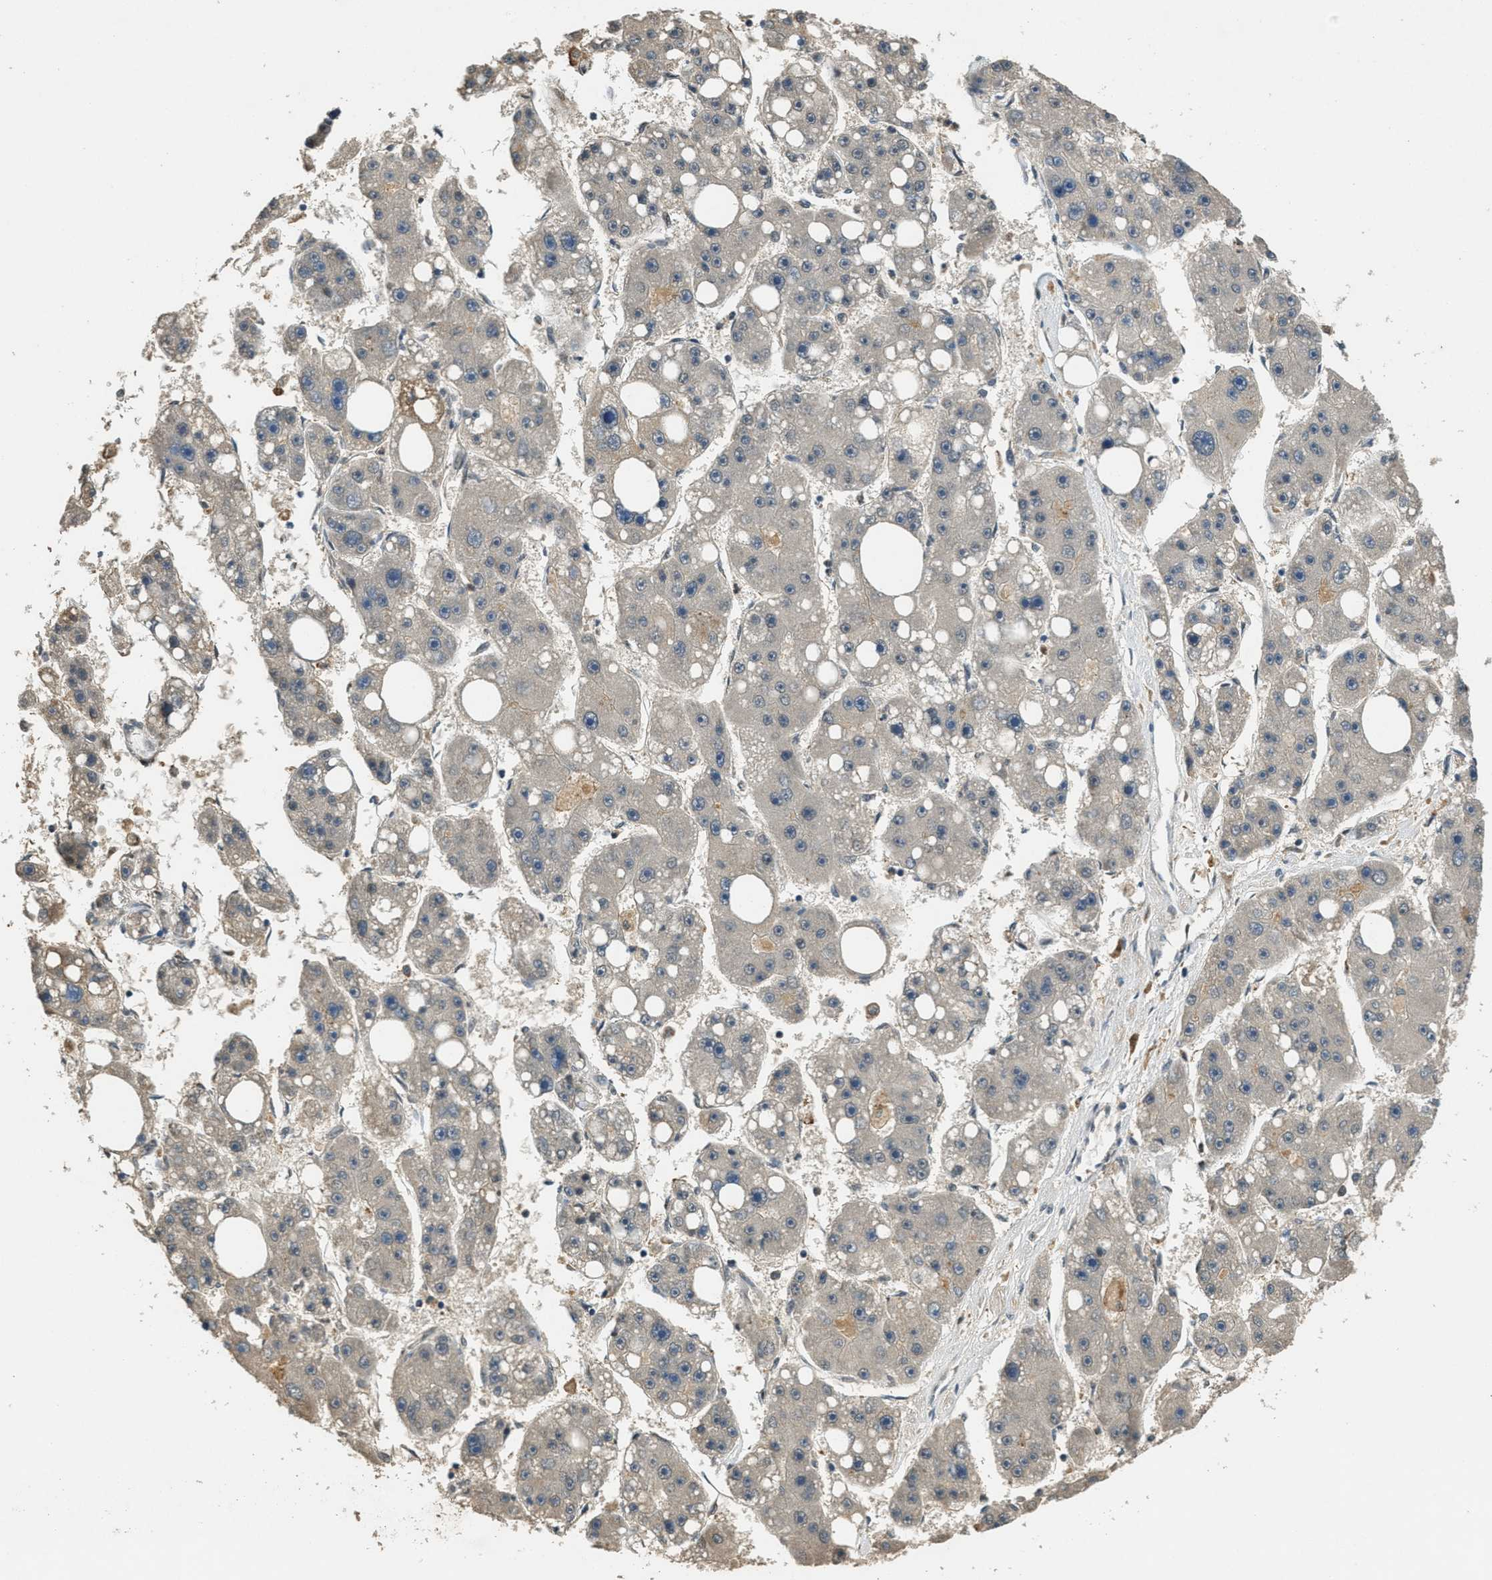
{"staining": {"intensity": "negative", "quantity": "none", "location": "none"}, "tissue": "liver cancer", "cell_type": "Tumor cells", "image_type": "cancer", "snomed": [{"axis": "morphology", "description": "Carcinoma, Hepatocellular, NOS"}, {"axis": "topography", "description": "Liver"}], "caption": "DAB immunohistochemical staining of human liver hepatocellular carcinoma exhibits no significant positivity in tumor cells. (DAB (3,3'-diaminobenzidine) IHC visualized using brightfield microscopy, high magnification).", "gene": "ZNF148", "patient": {"sex": "female", "age": 61}}